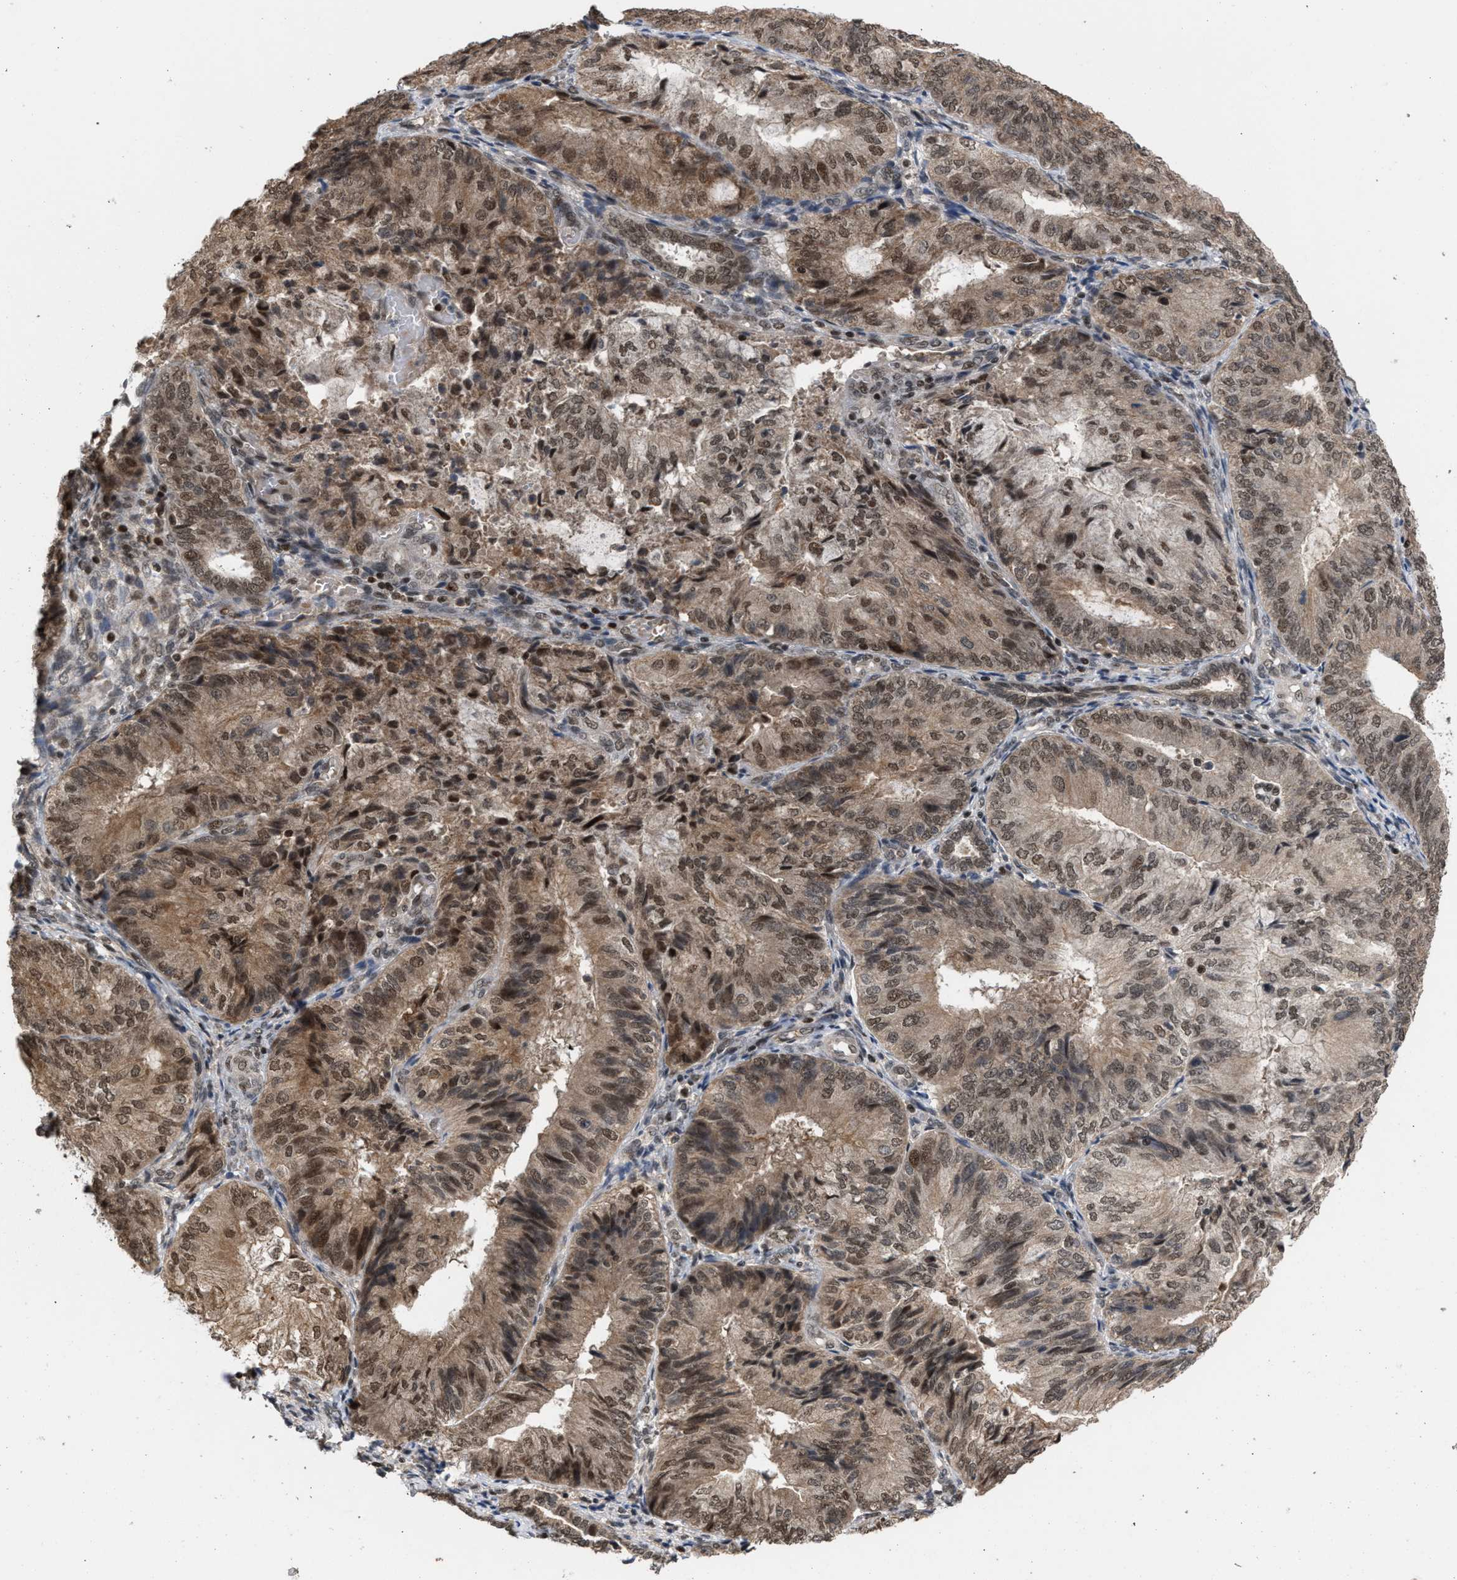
{"staining": {"intensity": "weak", "quantity": ">75%", "location": "cytoplasmic/membranous,nuclear"}, "tissue": "endometrial cancer", "cell_type": "Tumor cells", "image_type": "cancer", "snomed": [{"axis": "morphology", "description": "Adenocarcinoma, NOS"}, {"axis": "topography", "description": "Endometrium"}], "caption": "Protein staining of endometrial adenocarcinoma tissue reveals weak cytoplasmic/membranous and nuclear positivity in approximately >75% of tumor cells.", "gene": "C9orf78", "patient": {"sex": "female", "age": 81}}